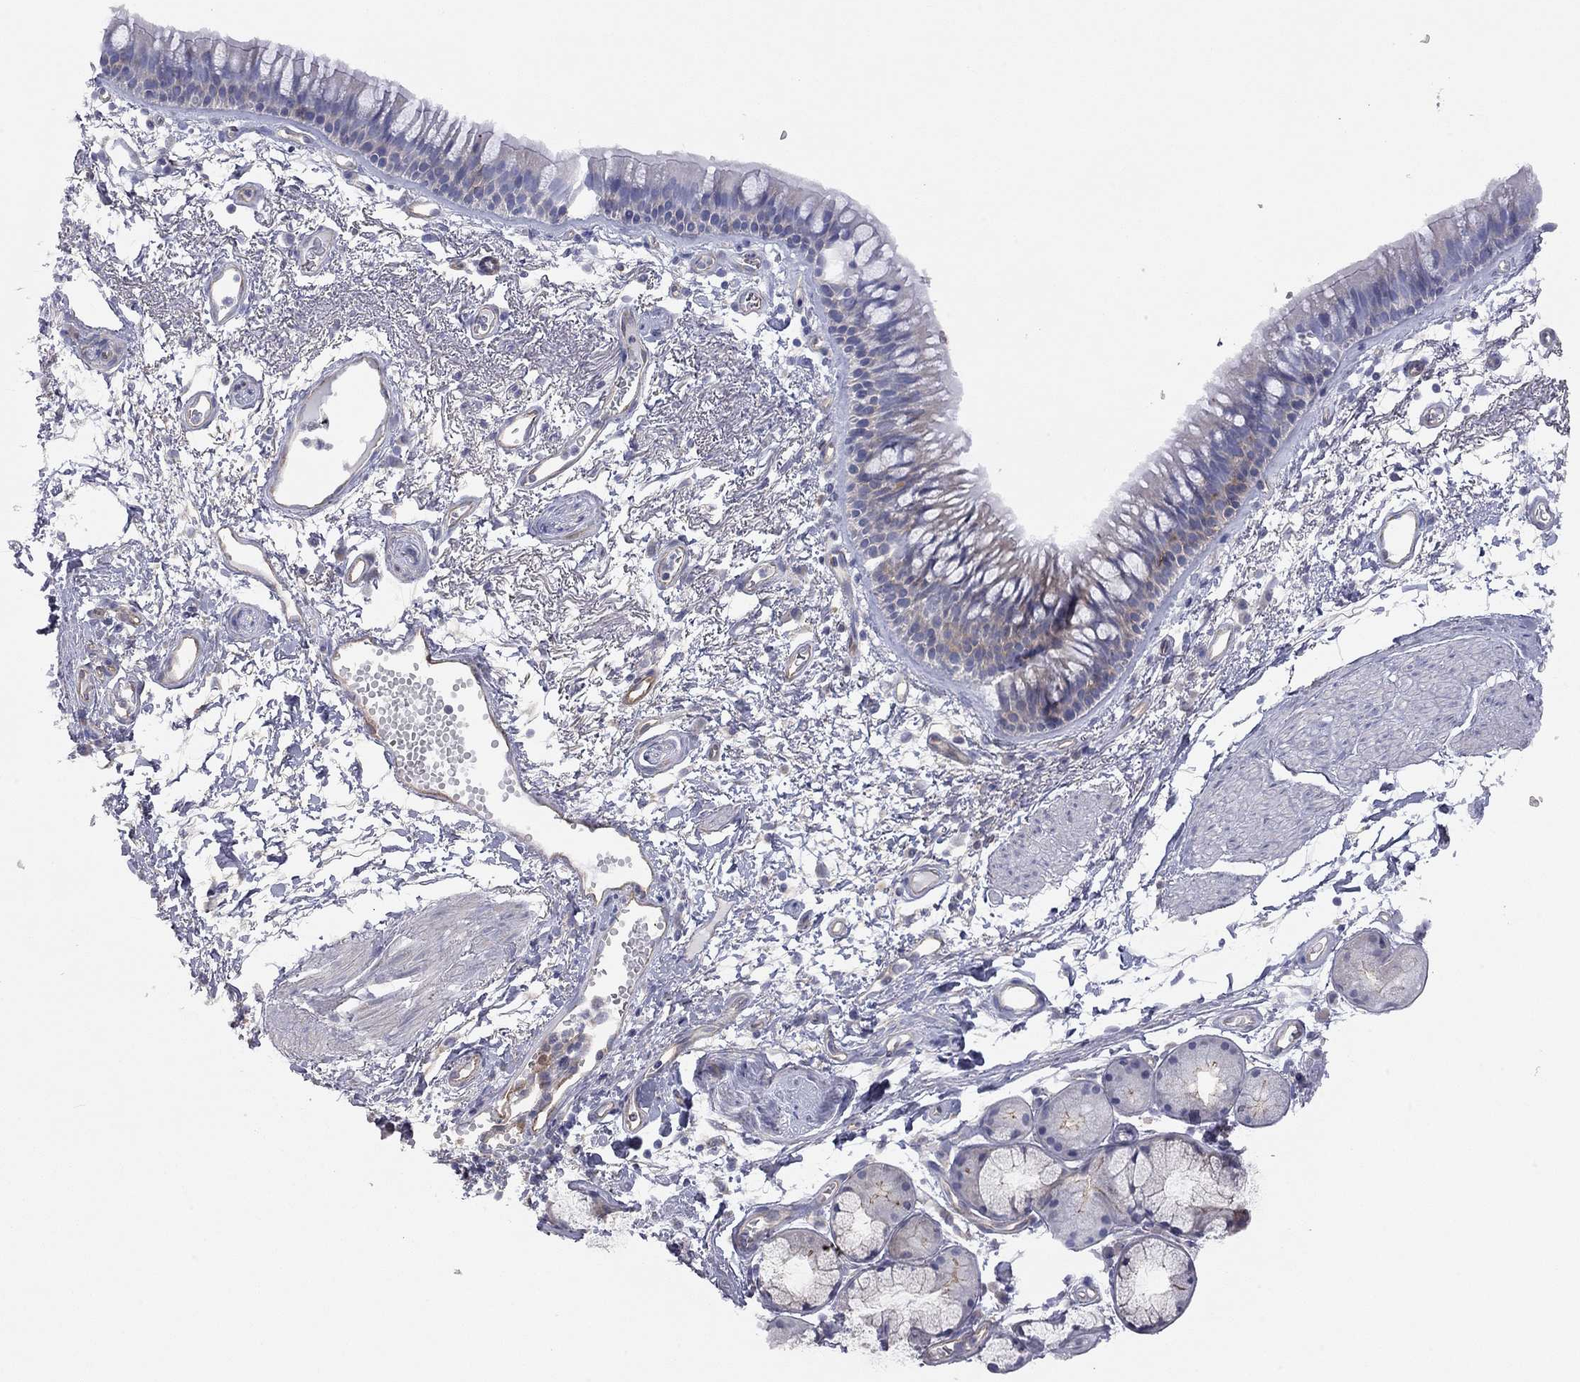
{"staining": {"intensity": "negative", "quantity": "none", "location": "none"}, "tissue": "bronchus", "cell_type": "Respiratory epithelial cells", "image_type": "normal", "snomed": [{"axis": "morphology", "description": "Normal tissue, NOS"}, {"axis": "topography", "description": "Cartilage tissue"}, {"axis": "topography", "description": "Bronchus"}], "caption": "Photomicrograph shows no significant protein positivity in respiratory epithelial cells of normal bronchus. (IHC, brightfield microscopy, high magnification).", "gene": "GPRC5B", "patient": {"sex": "male", "age": 66}}